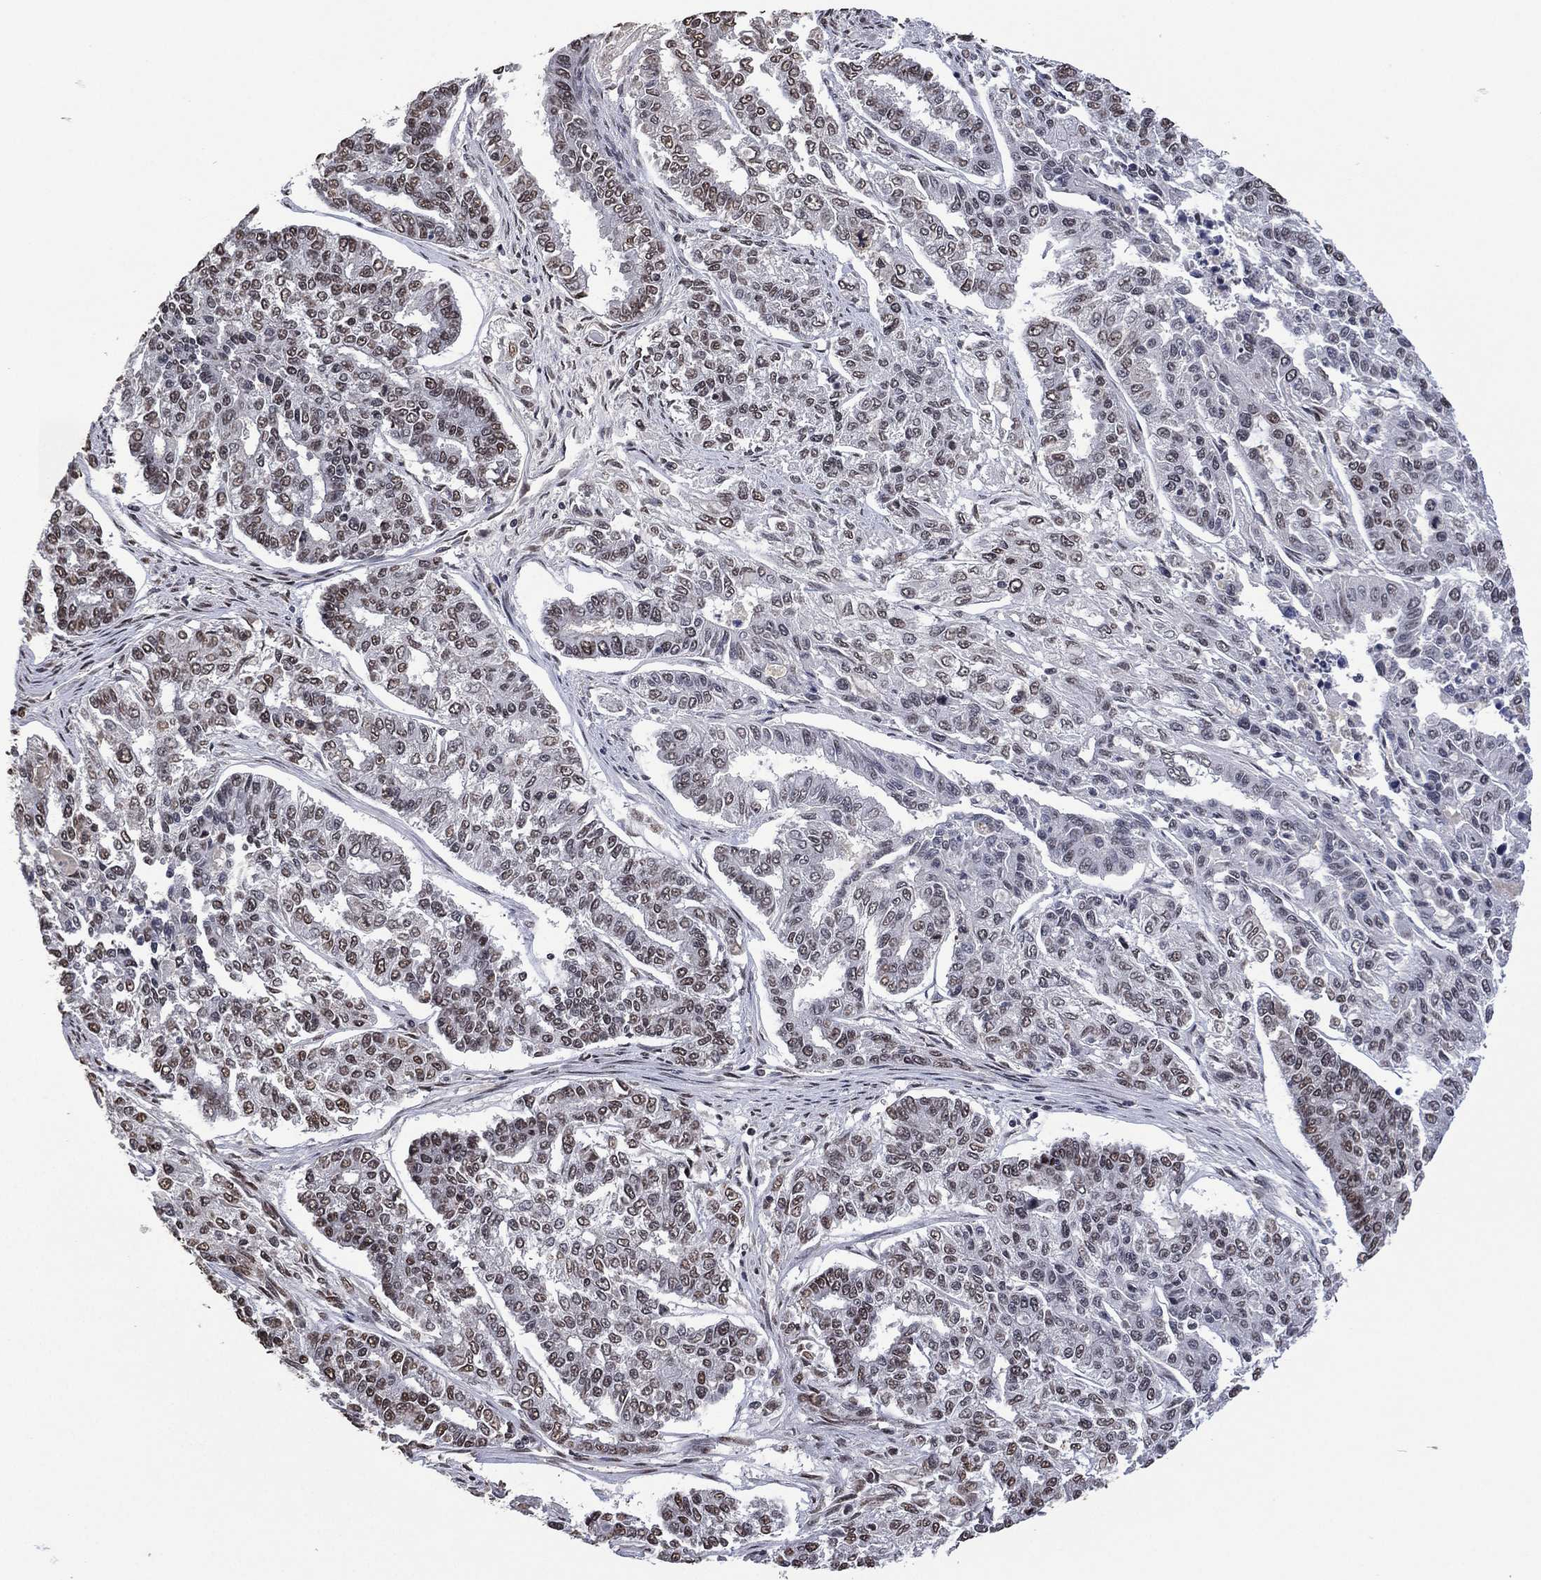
{"staining": {"intensity": "weak", "quantity": "<25%", "location": "nuclear"}, "tissue": "endometrial cancer", "cell_type": "Tumor cells", "image_type": "cancer", "snomed": [{"axis": "morphology", "description": "Adenocarcinoma, NOS"}, {"axis": "topography", "description": "Uterus"}], "caption": "There is no significant expression in tumor cells of endometrial adenocarcinoma.", "gene": "EHMT1", "patient": {"sex": "female", "age": 59}}